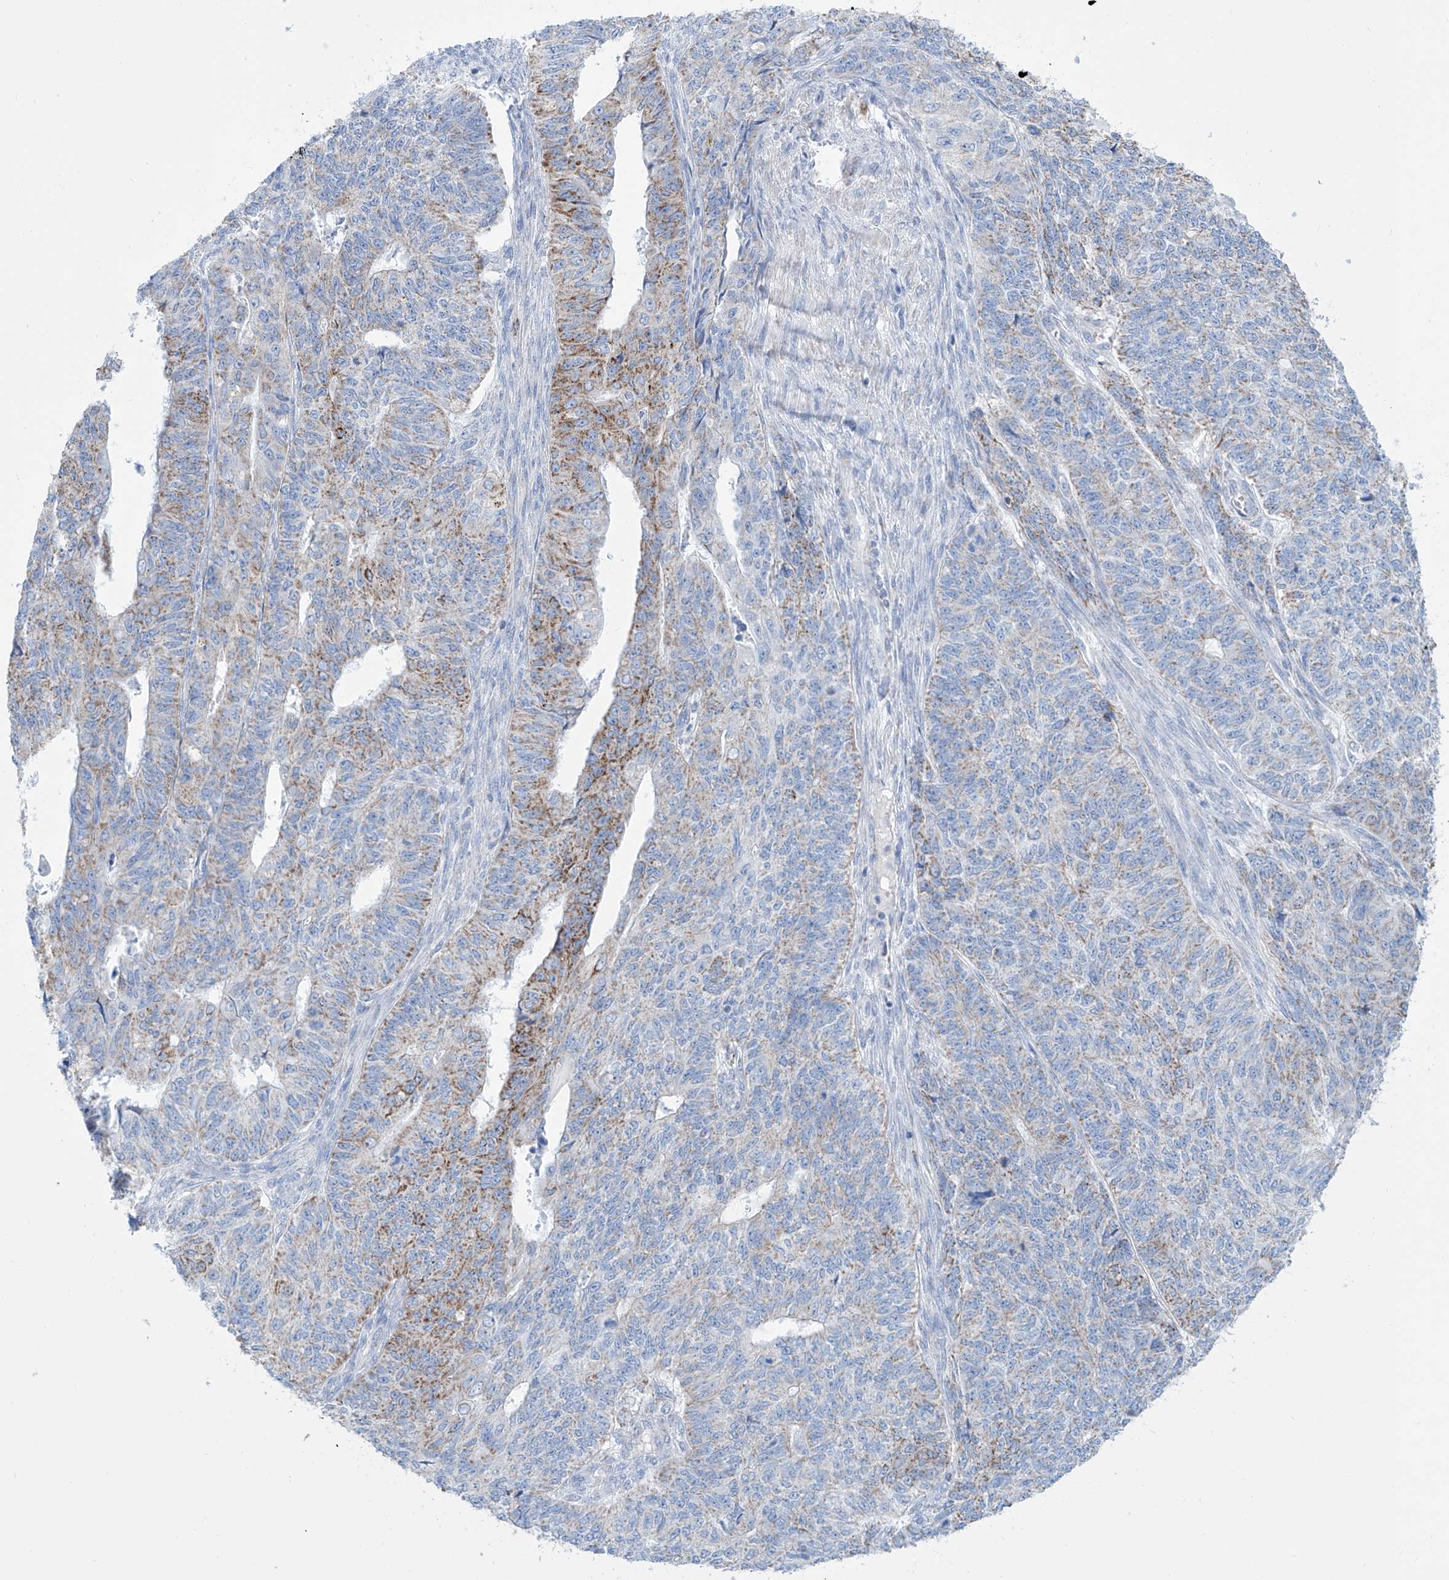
{"staining": {"intensity": "moderate", "quantity": "<25%", "location": "cytoplasmic/membranous"}, "tissue": "endometrial cancer", "cell_type": "Tumor cells", "image_type": "cancer", "snomed": [{"axis": "morphology", "description": "Adenocarcinoma, NOS"}, {"axis": "topography", "description": "Endometrium"}], "caption": "Protein staining by IHC exhibits moderate cytoplasmic/membranous expression in approximately <25% of tumor cells in endometrial cancer.", "gene": "ALDH6A1", "patient": {"sex": "female", "age": 32}}